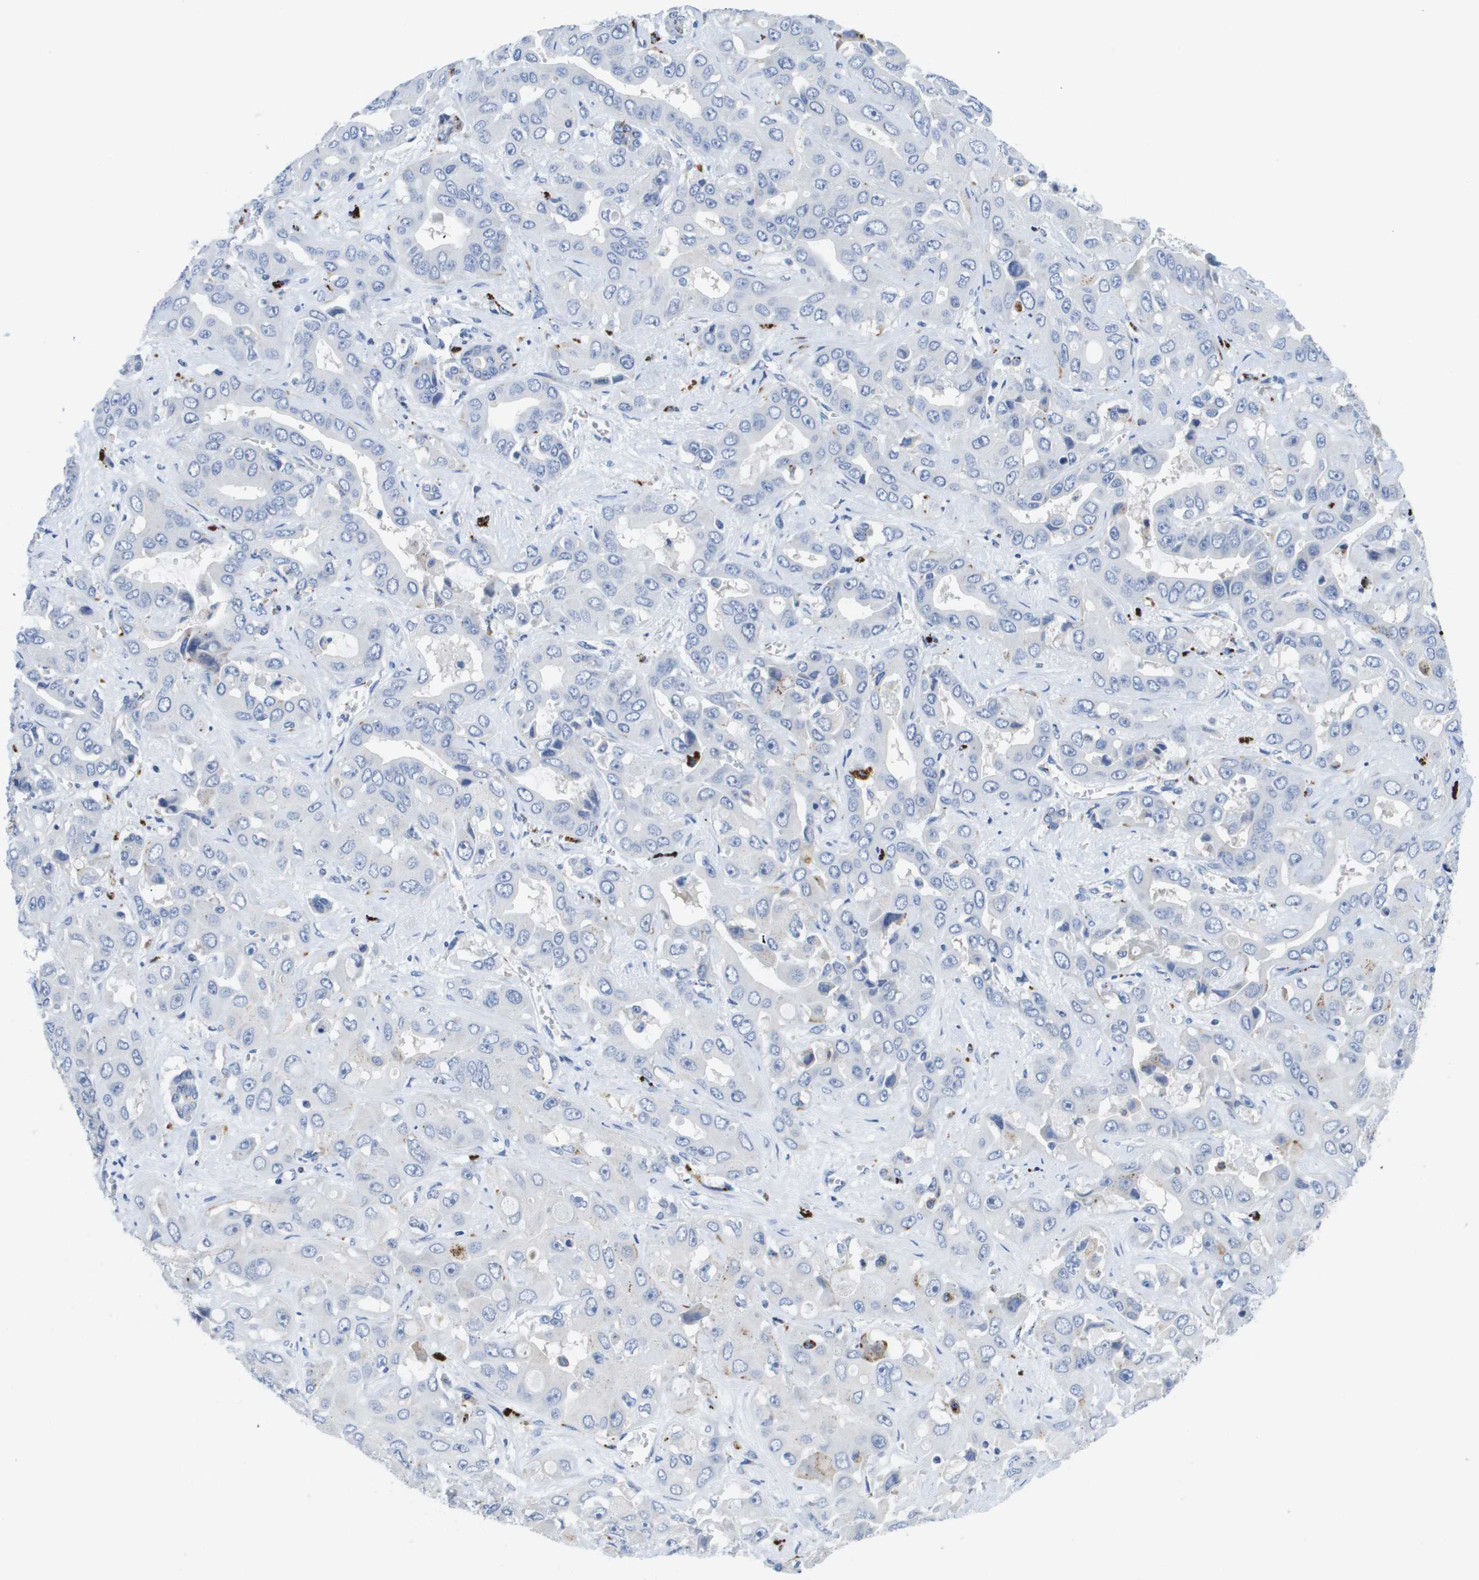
{"staining": {"intensity": "negative", "quantity": "none", "location": "none"}, "tissue": "liver cancer", "cell_type": "Tumor cells", "image_type": "cancer", "snomed": [{"axis": "morphology", "description": "Cholangiocarcinoma"}, {"axis": "topography", "description": "Liver"}], "caption": "Tumor cells show no significant expression in liver cancer (cholangiocarcinoma).", "gene": "MS4A1", "patient": {"sex": "female", "age": 52}}